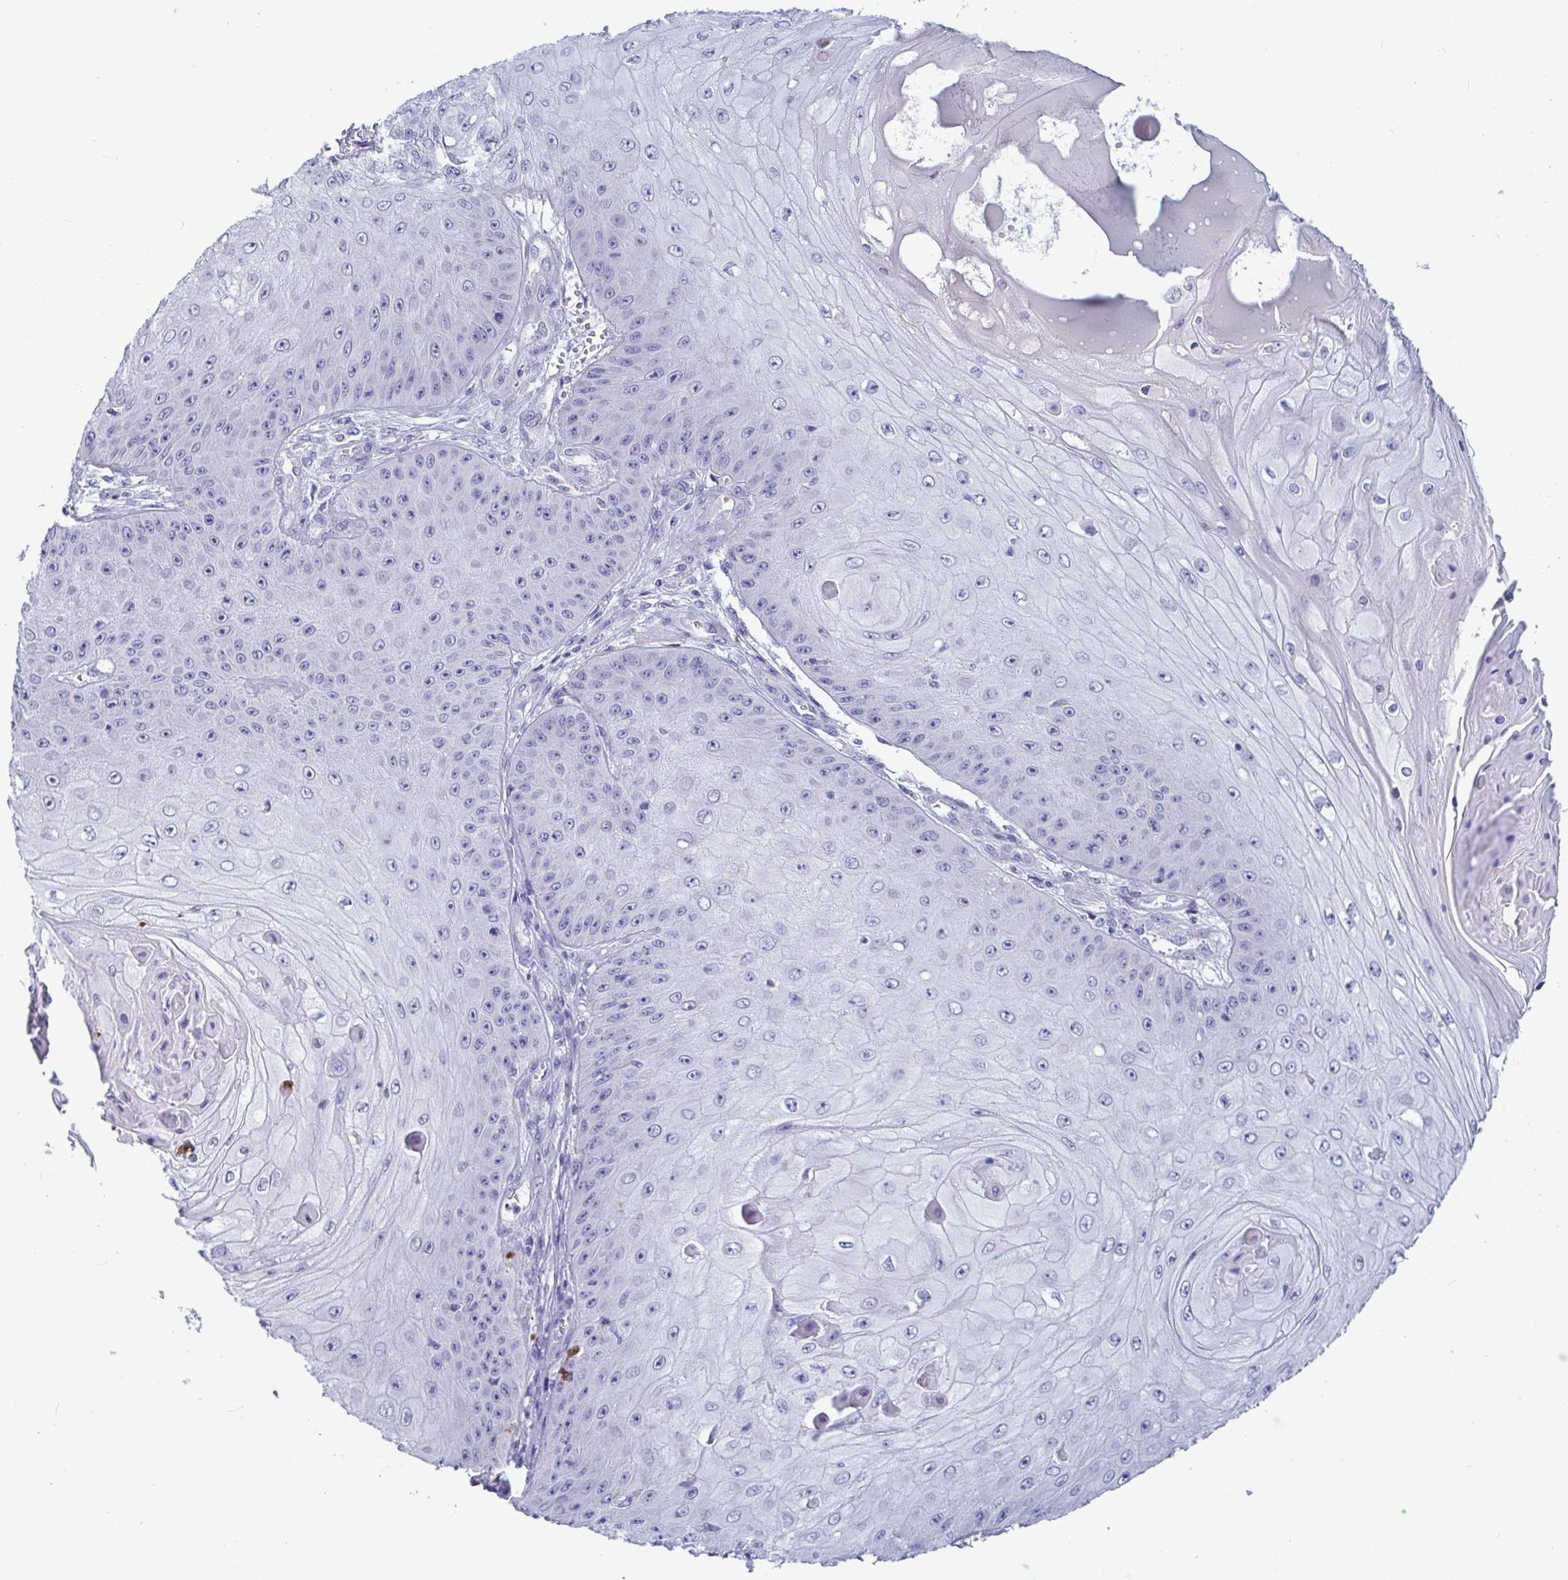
{"staining": {"intensity": "negative", "quantity": "none", "location": "none"}, "tissue": "skin cancer", "cell_type": "Tumor cells", "image_type": "cancer", "snomed": [{"axis": "morphology", "description": "Squamous cell carcinoma, NOS"}, {"axis": "topography", "description": "Skin"}], "caption": "An immunohistochemistry (IHC) image of skin cancer (squamous cell carcinoma) is shown. There is no staining in tumor cells of skin cancer (squamous cell carcinoma).", "gene": "TAS2R38", "patient": {"sex": "male", "age": 70}}